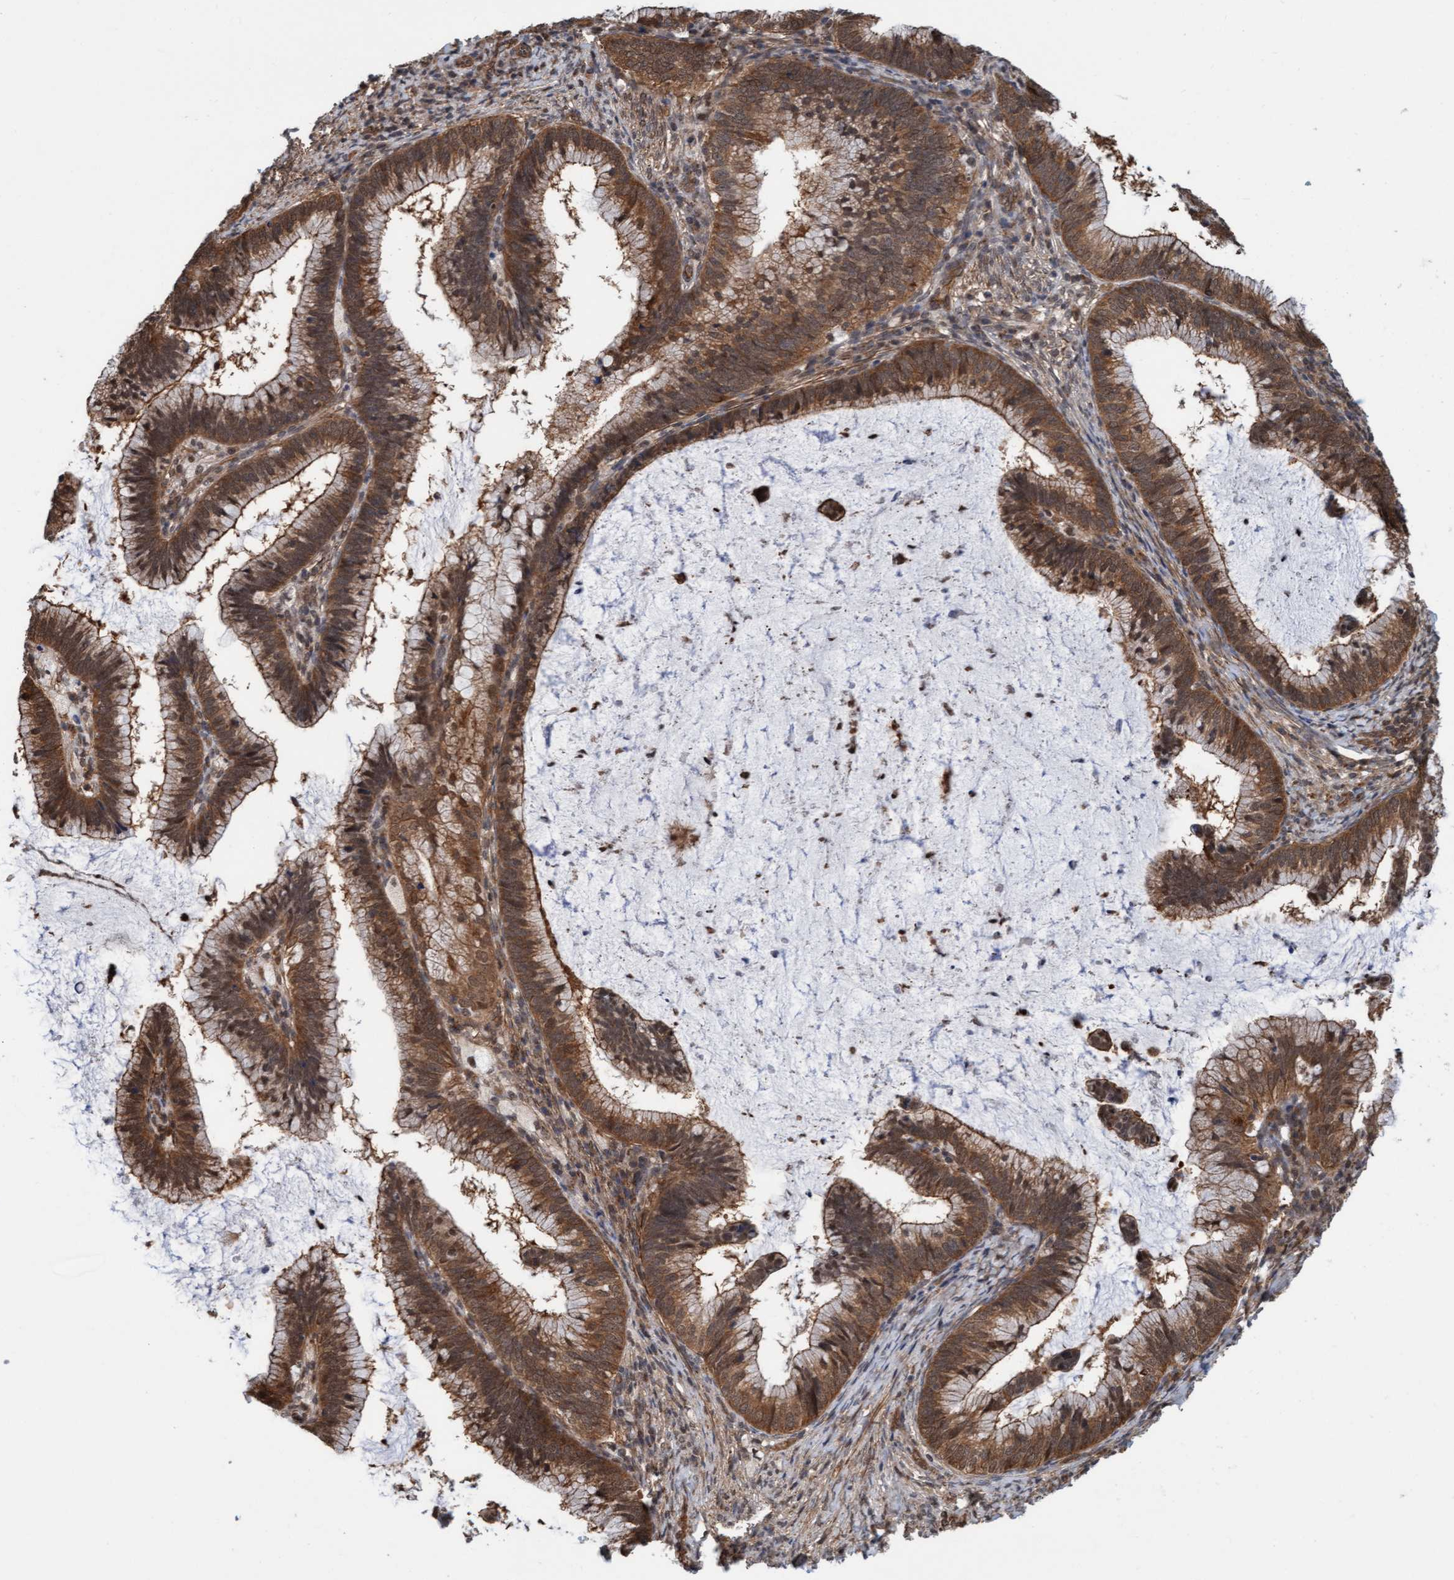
{"staining": {"intensity": "moderate", "quantity": ">75%", "location": "cytoplasmic/membranous,nuclear"}, "tissue": "cervical cancer", "cell_type": "Tumor cells", "image_type": "cancer", "snomed": [{"axis": "morphology", "description": "Adenocarcinoma, NOS"}, {"axis": "topography", "description": "Cervix"}], "caption": "DAB (3,3'-diaminobenzidine) immunohistochemical staining of cervical cancer (adenocarcinoma) displays moderate cytoplasmic/membranous and nuclear protein staining in approximately >75% of tumor cells.", "gene": "STXBP4", "patient": {"sex": "female", "age": 36}}